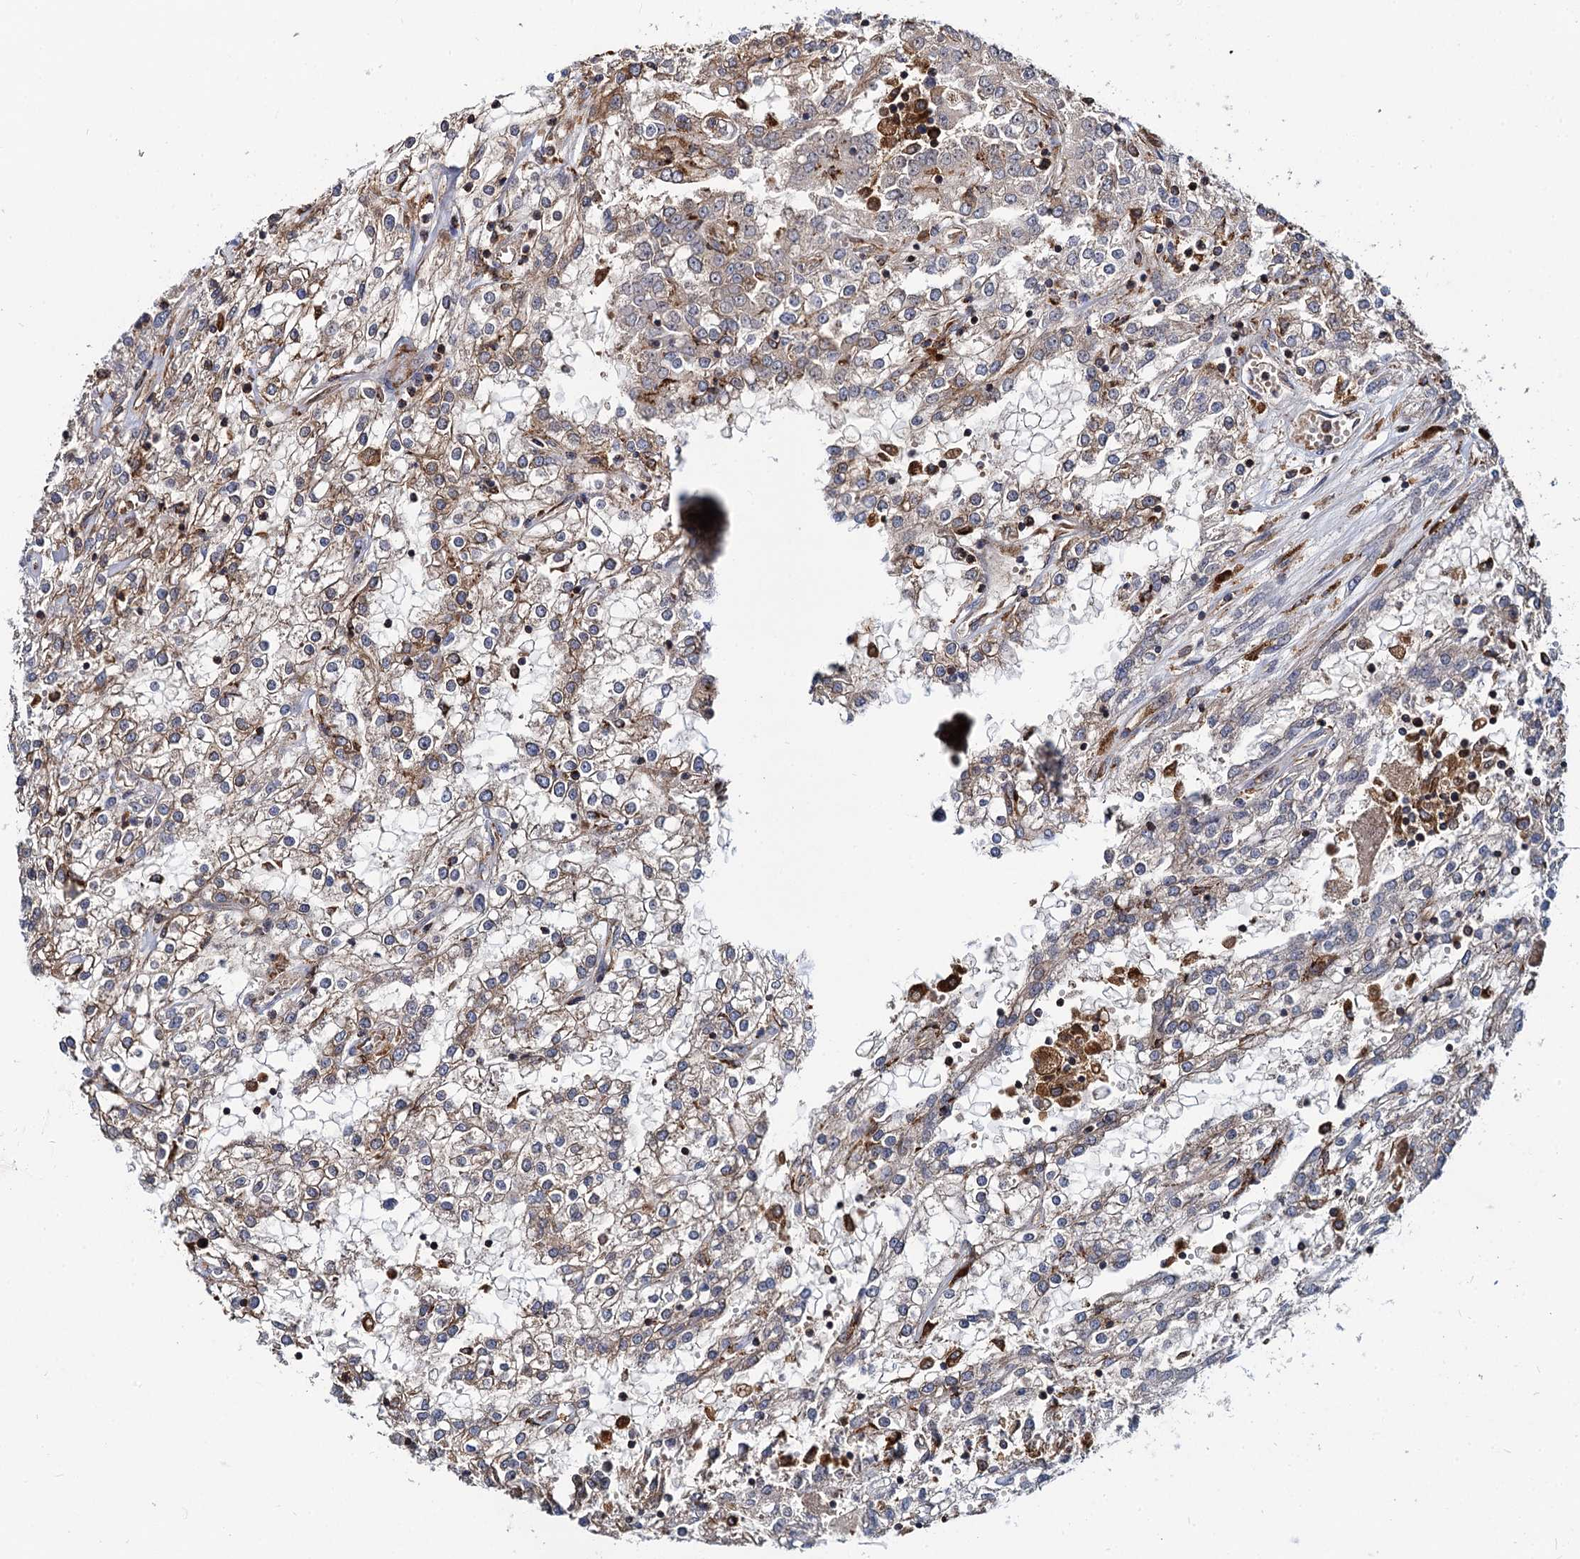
{"staining": {"intensity": "weak", "quantity": "25%-75%", "location": "cytoplasmic/membranous"}, "tissue": "renal cancer", "cell_type": "Tumor cells", "image_type": "cancer", "snomed": [{"axis": "morphology", "description": "Adenocarcinoma, NOS"}, {"axis": "topography", "description": "Kidney"}], "caption": "Immunohistochemical staining of human renal cancer exhibits low levels of weak cytoplasmic/membranous protein staining in approximately 25%-75% of tumor cells.", "gene": "UFM1", "patient": {"sex": "female", "age": 52}}